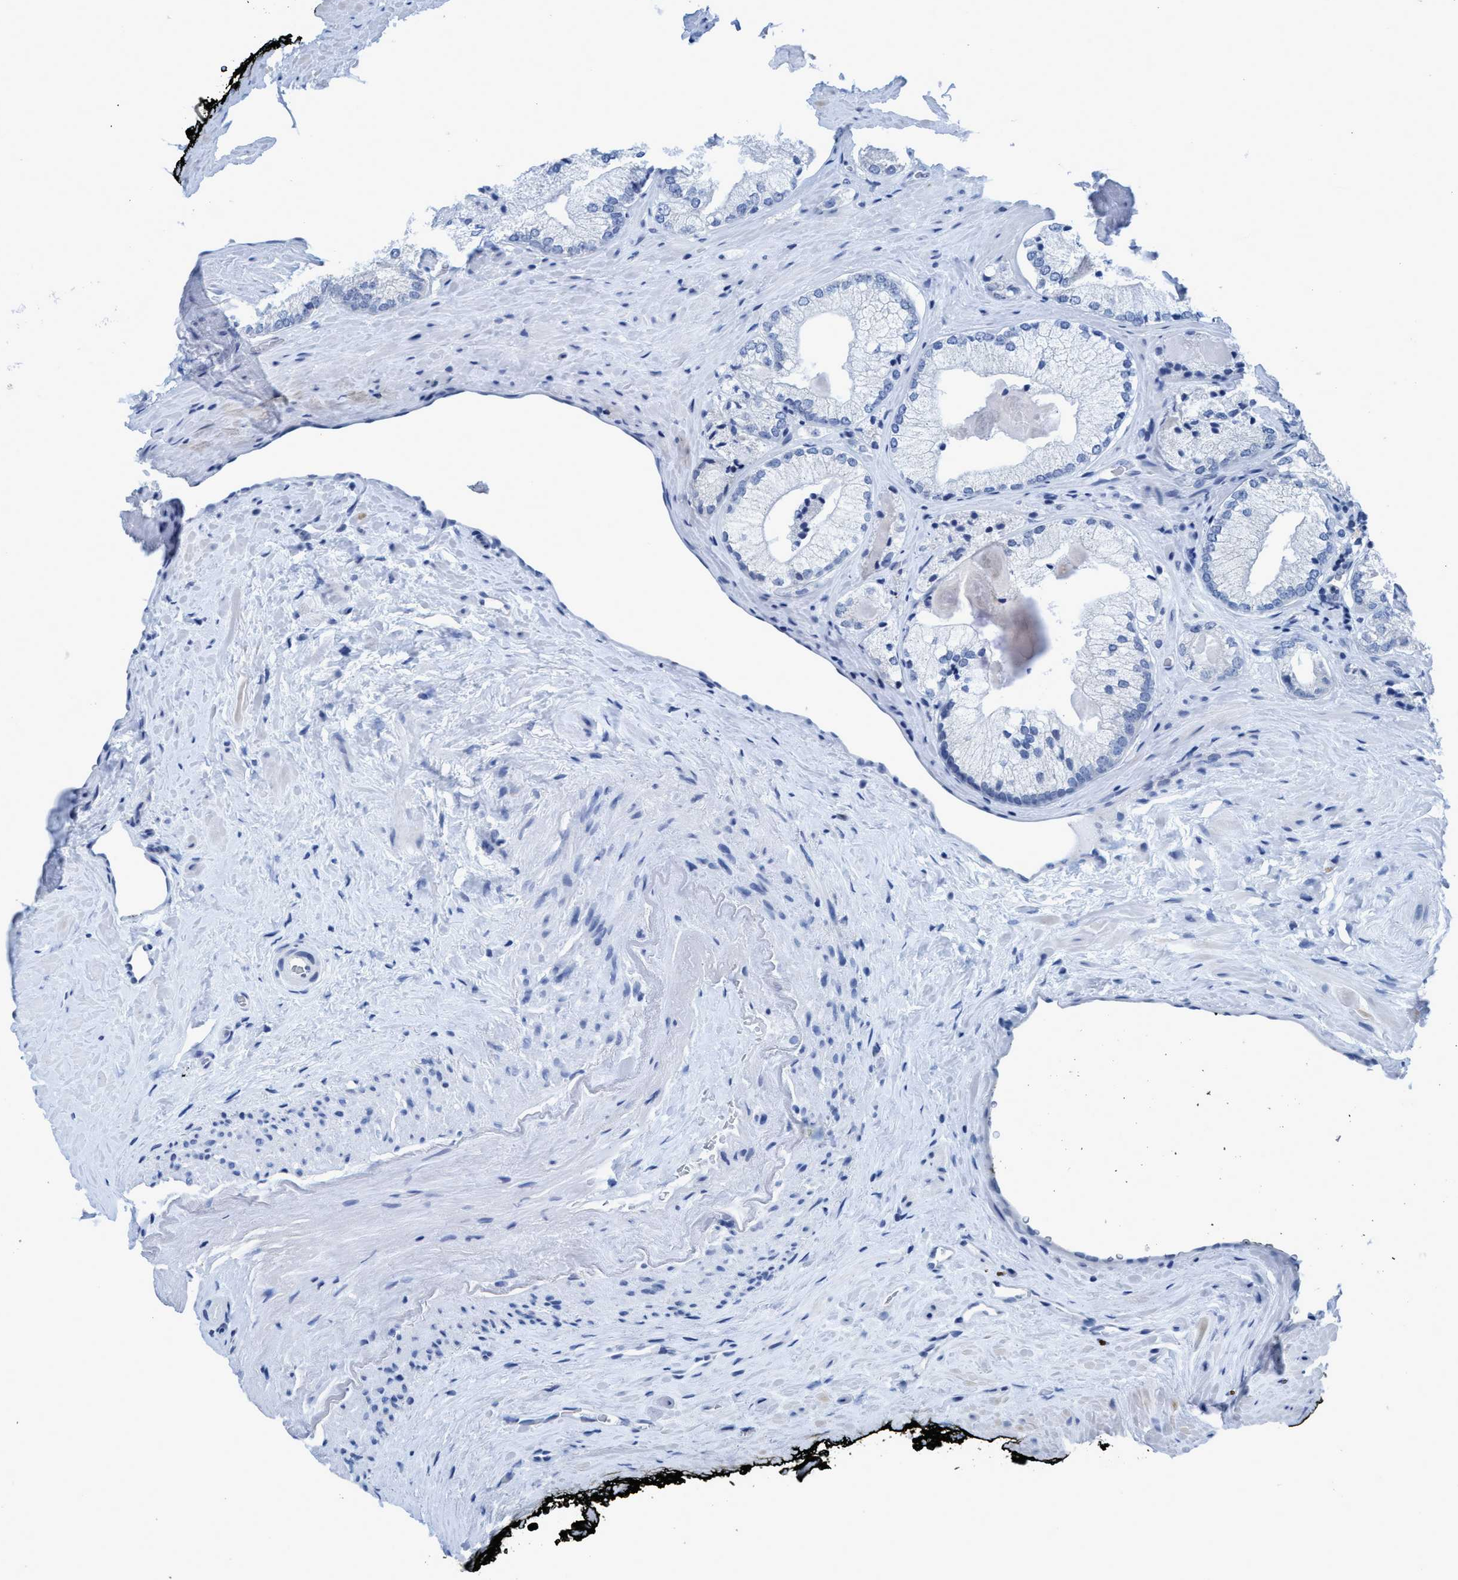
{"staining": {"intensity": "negative", "quantity": "none", "location": "none"}, "tissue": "prostate cancer", "cell_type": "Tumor cells", "image_type": "cancer", "snomed": [{"axis": "morphology", "description": "Adenocarcinoma, Low grade"}, {"axis": "topography", "description": "Prostate"}], "caption": "Tumor cells show no significant protein expression in low-grade adenocarcinoma (prostate).", "gene": "DNAI1", "patient": {"sex": "male", "age": 65}}